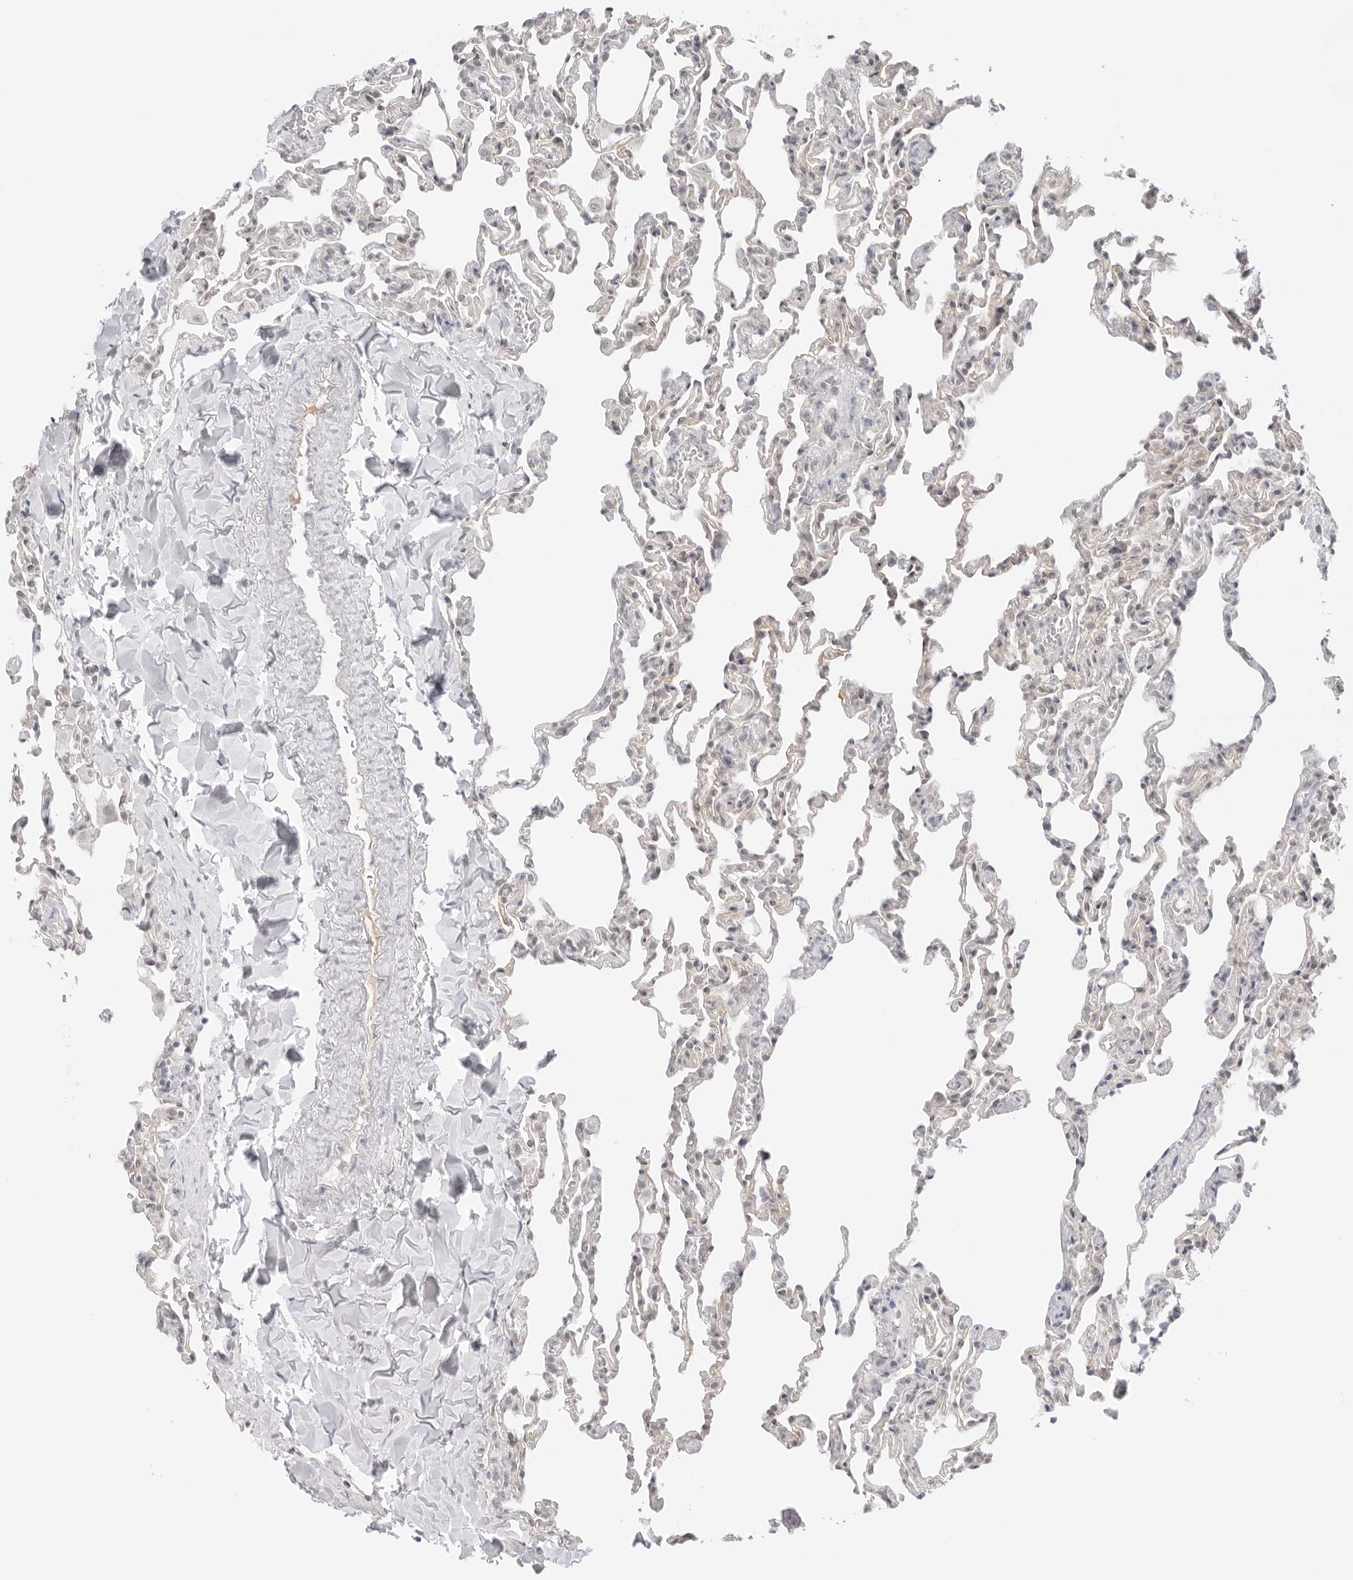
{"staining": {"intensity": "weak", "quantity": "<25%", "location": "nuclear"}, "tissue": "lung", "cell_type": "Alveolar cells", "image_type": "normal", "snomed": [{"axis": "morphology", "description": "Normal tissue, NOS"}, {"axis": "topography", "description": "Lung"}], "caption": "A photomicrograph of human lung is negative for staining in alveolar cells.", "gene": "MED18", "patient": {"sex": "male", "age": 20}}